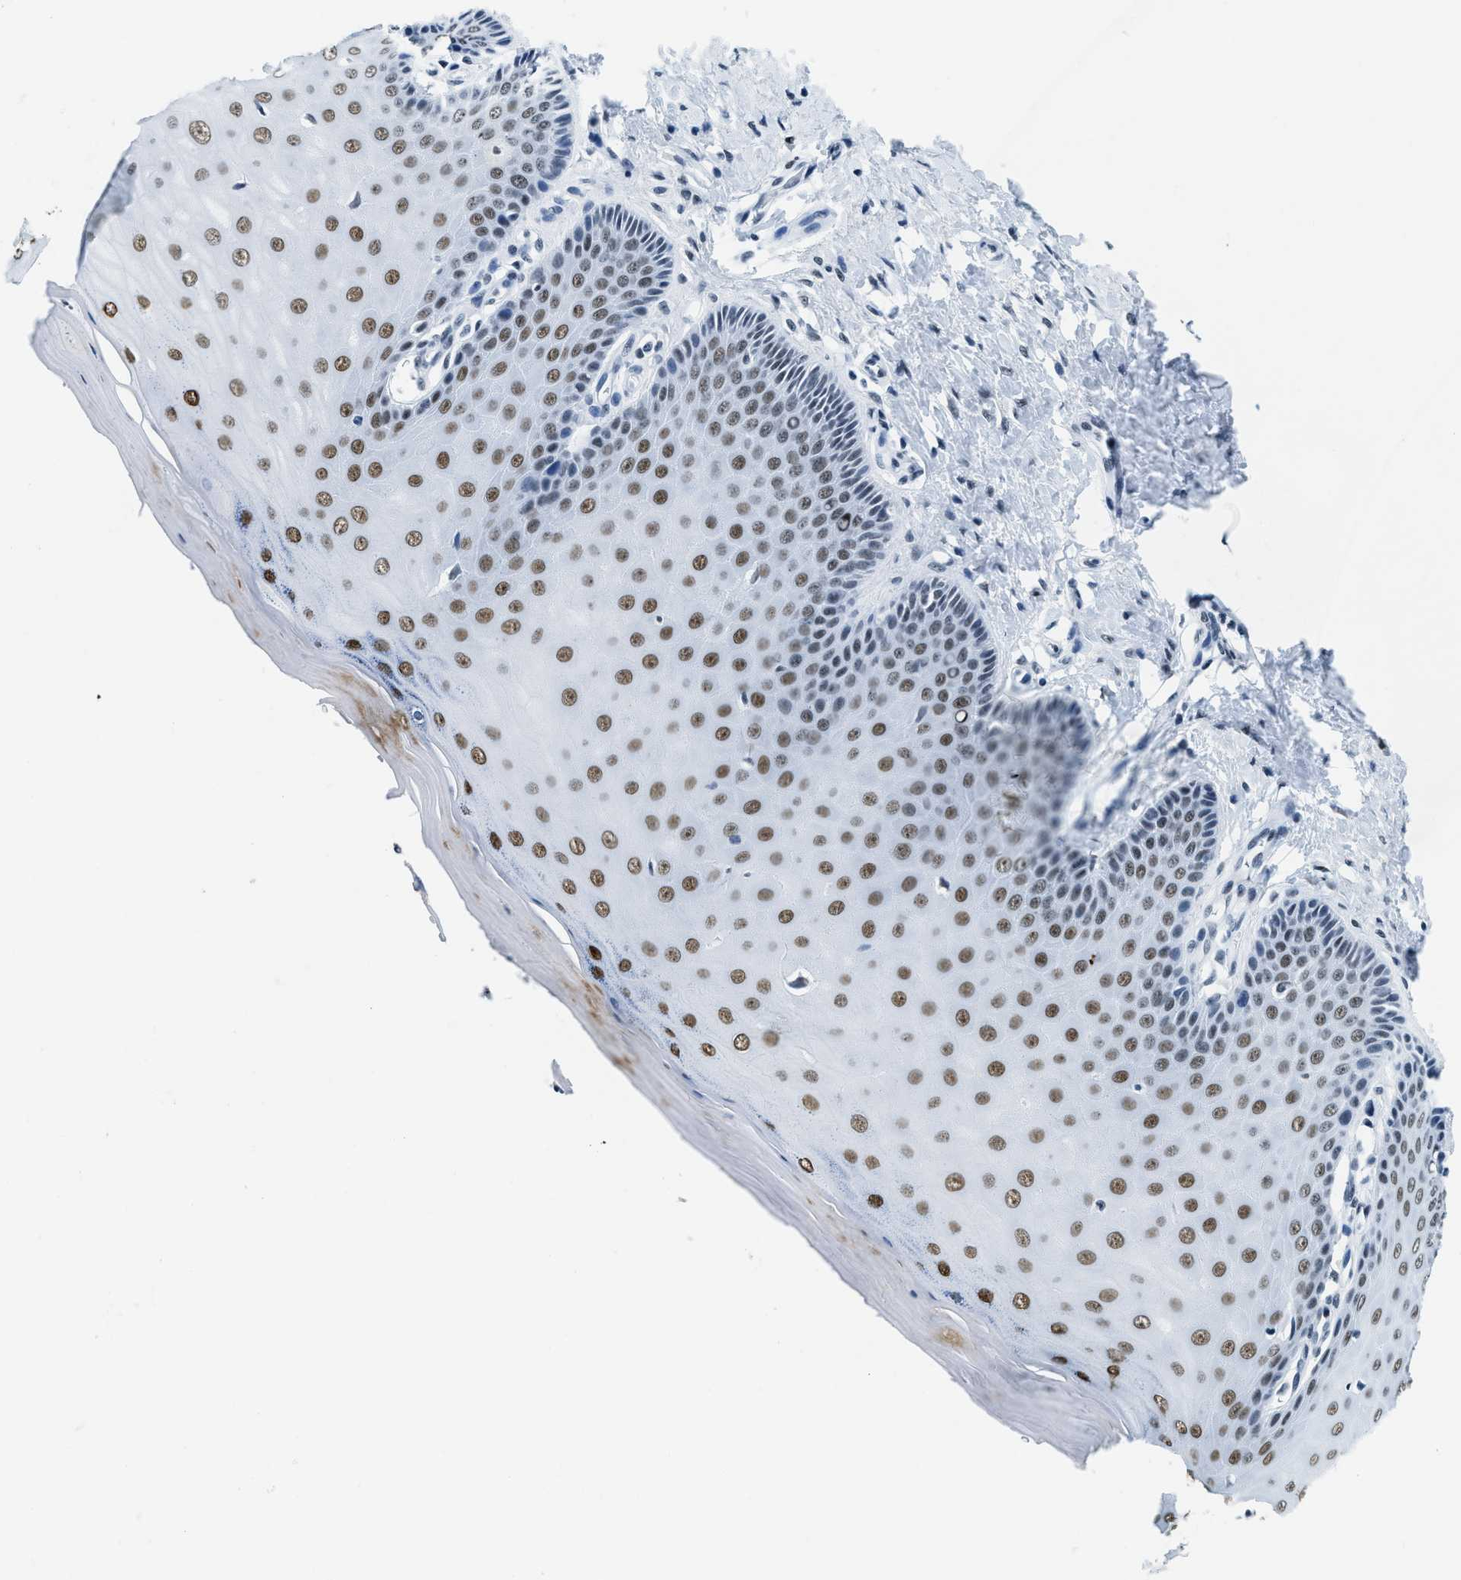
{"staining": {"intensity": "moderate", "quantity": "25%-75%", "location": "nuclear"}, "tissue": "cervix", "cell_type": "Glandular cells", "image_type": "normal", "snomed": [{"axis": "morphology", "description": "Normal tissue, NOS"}, {"axis": "topography", "description": "Cervix"}], "caption": "Unremarkable cervix shows moderate nuclear positivity in about 25%-75% of glandular cells, visualized by immunohistochemistry. The staining was performed using DAB (3,3'-diaminobenzidine) to visualize the protein expression in brown, while the nuclei were stained in blue with hematoxylin (Magnification: 20x).", "gene": "TOP1", "patient": {"sex": "female", "age": 55}}